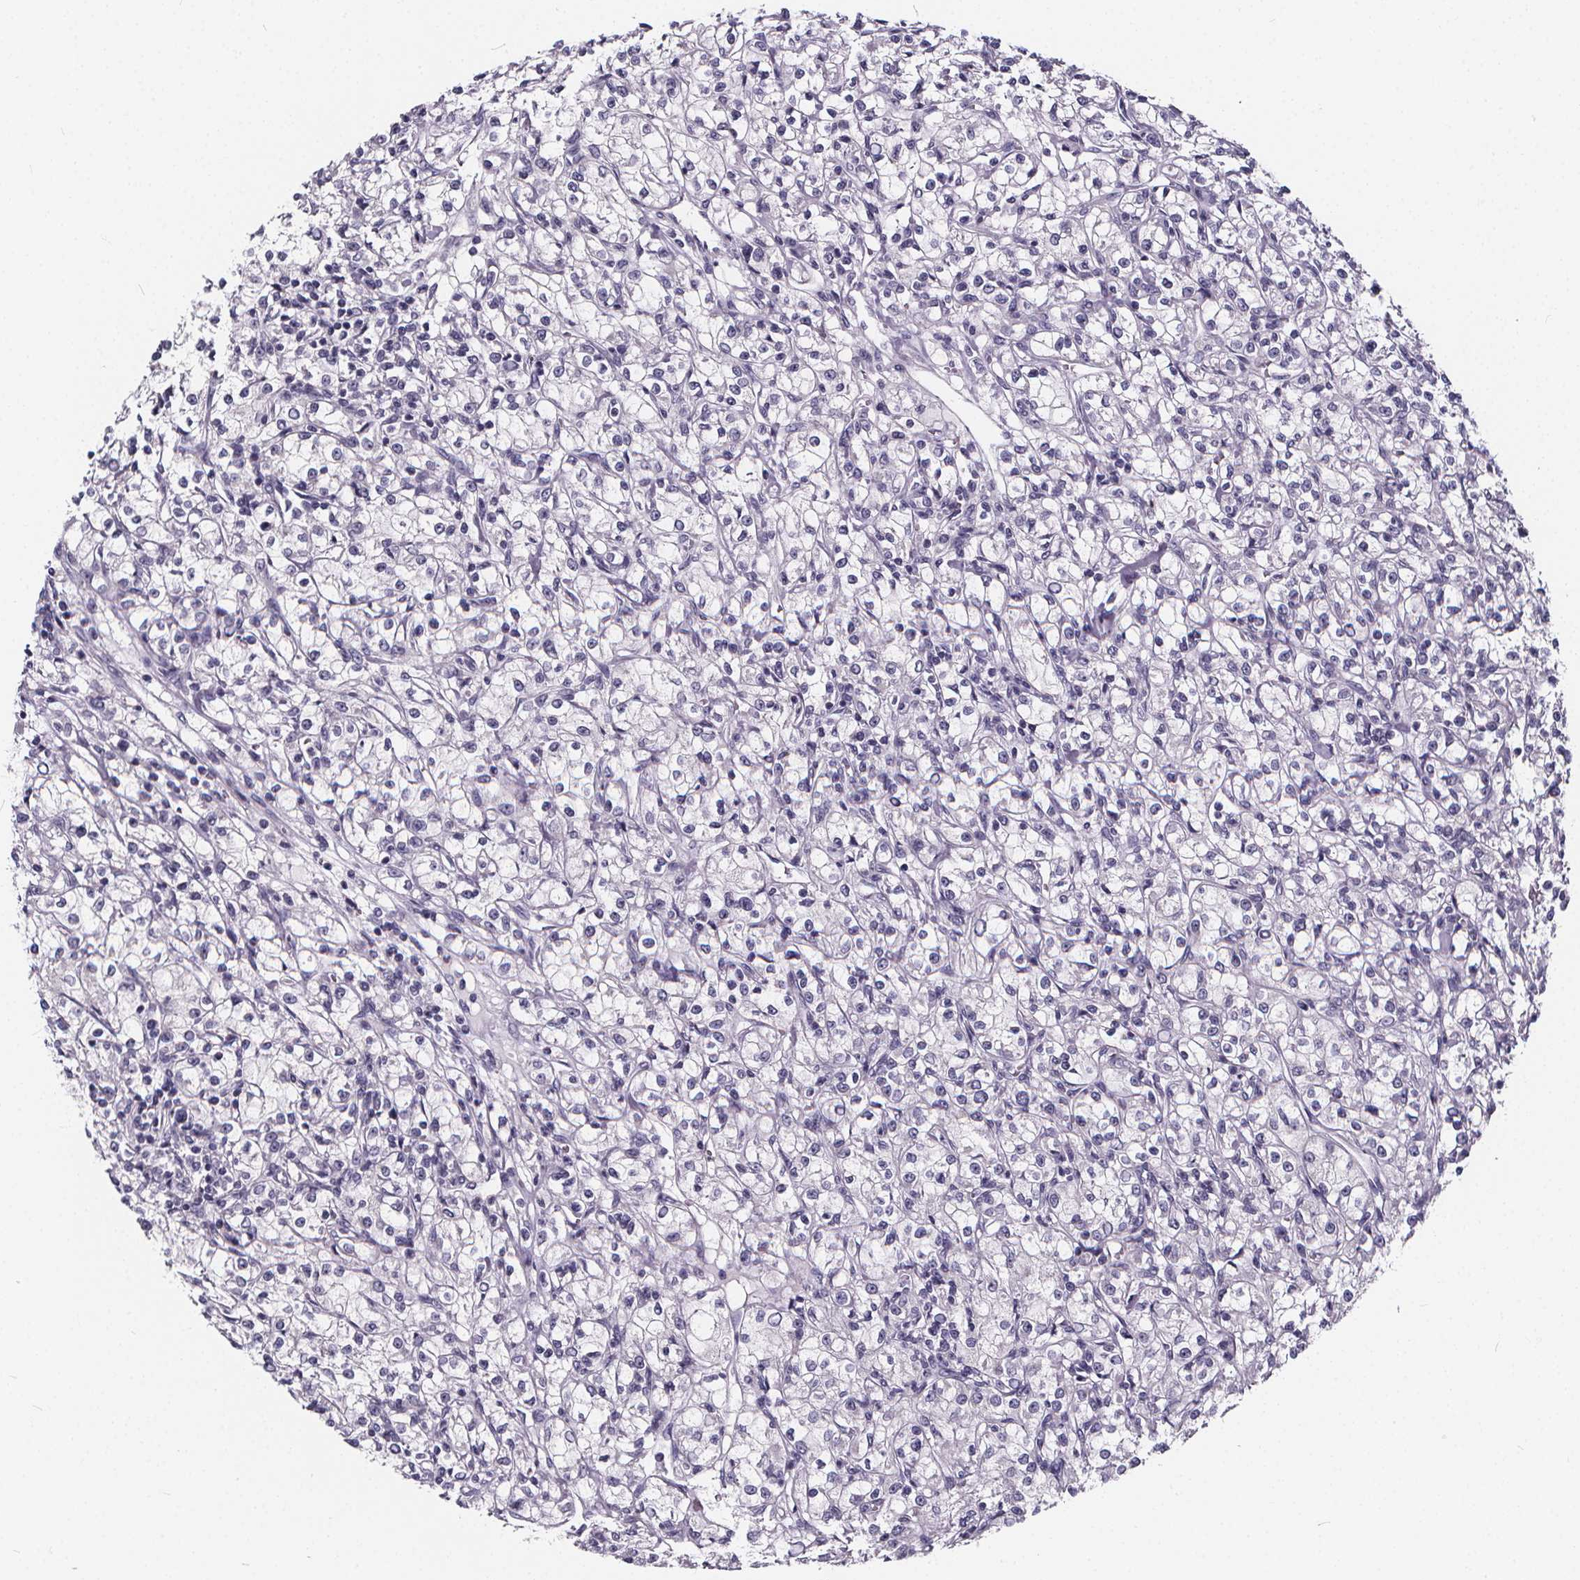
{"staining": {"intensity": "negative", "quantity": "none", "location": "none"}, "tissue": "renal cancer", "cell_type": "Tumor cells", "image_type": "cancer", "snomed": [{"axis": "morphology", "description": "Adenocarcinoma, NOS"}, {"axis": "topography", "description": "Kidney"}], "caption": "This histopathology image is of adenocarcinoma (renal) stained with immunohistochemistry (IHC) to label a protein in brown with the nuclei are counter-stained blue. There is no staining in tumor cells. Nuclei are stained in blue.", "gene": "SPEF2", "patient": {"sex": "female", "age": 59}}